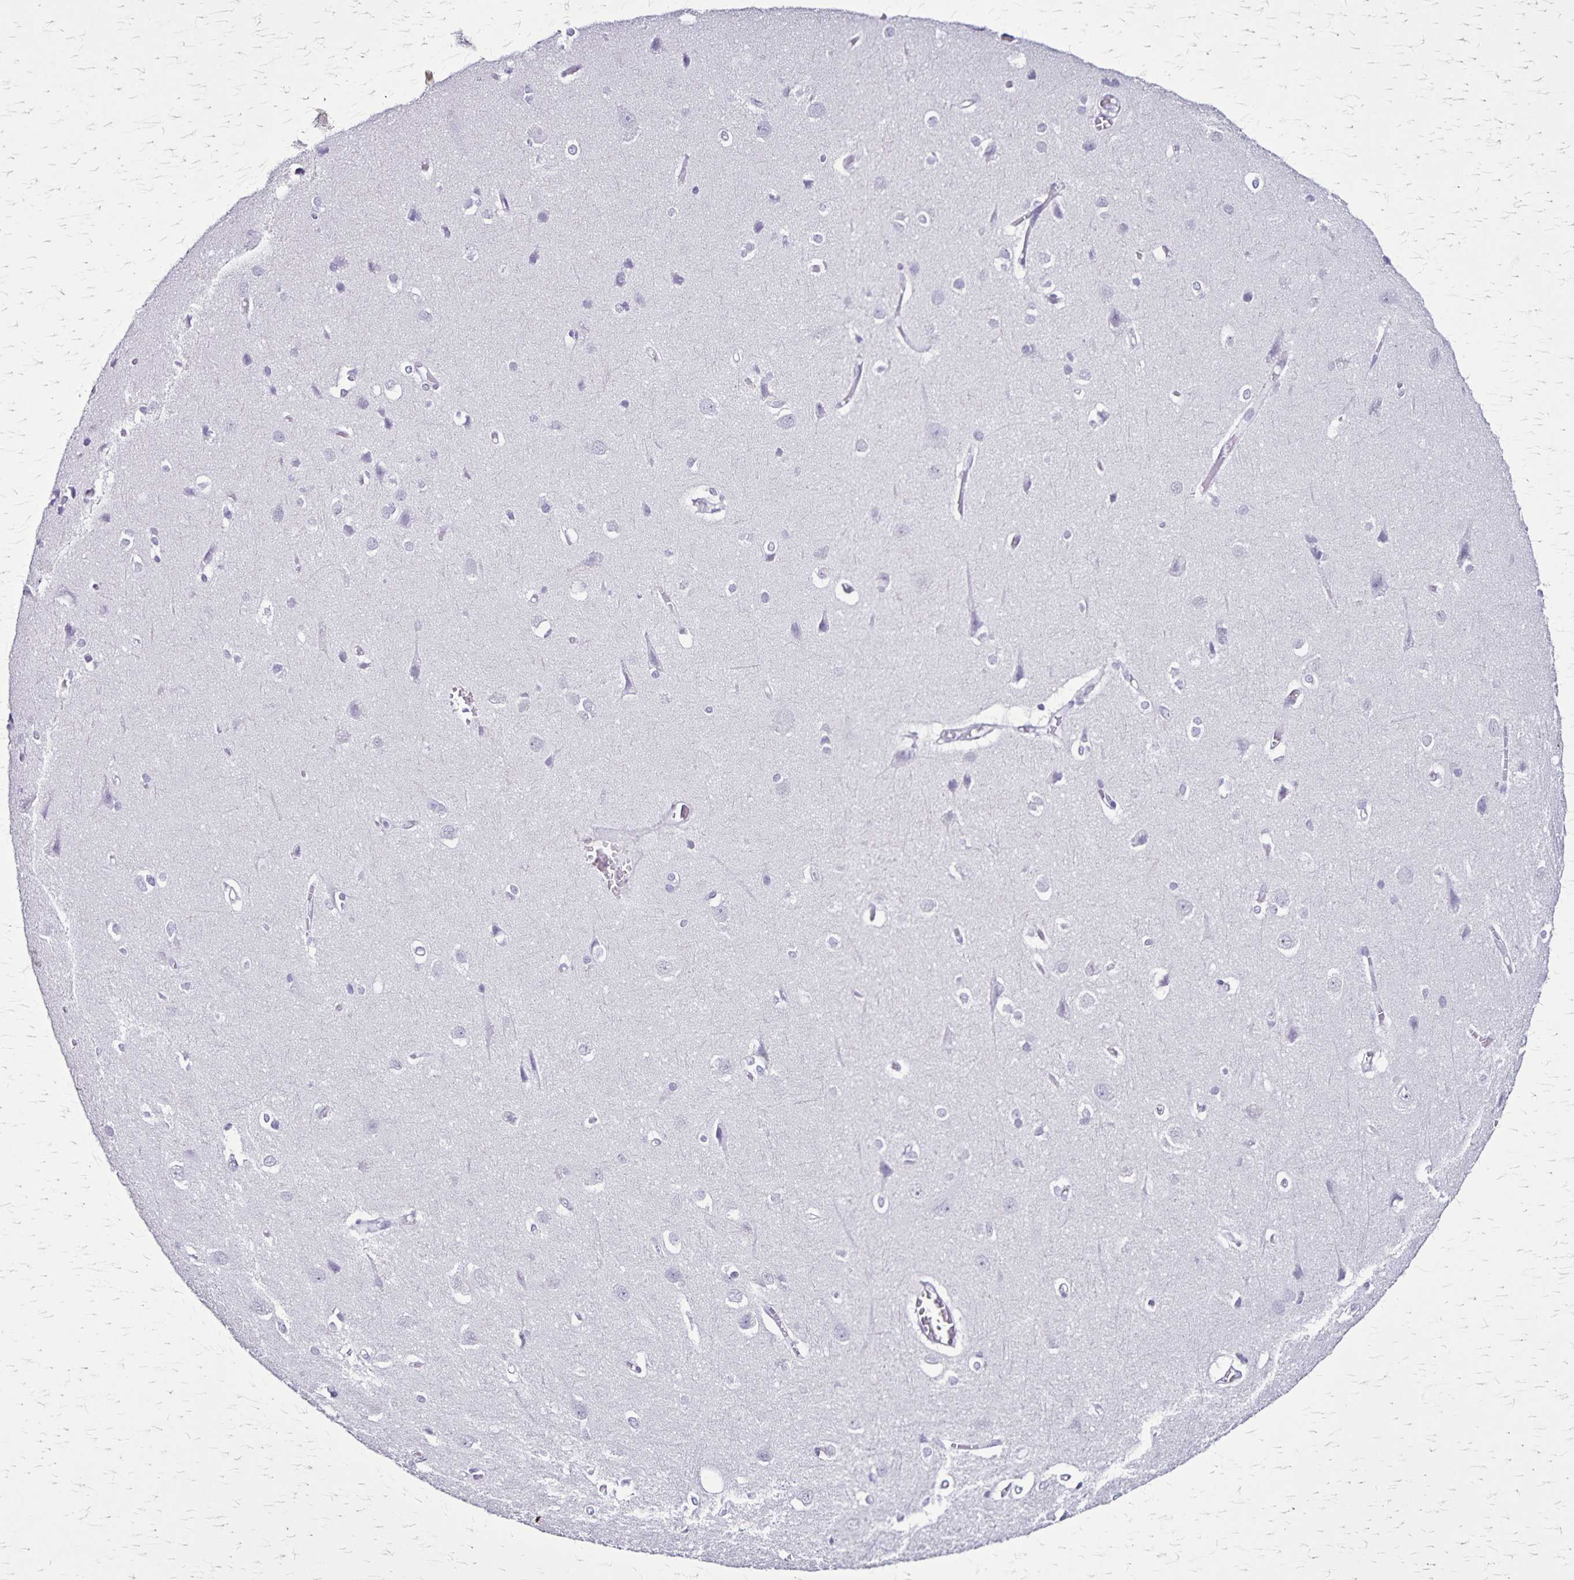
{"staining": {"intensity": "negative", "quantity": "none", "location": "none"}, "tissue": "cerebral cortex", "cell_type": "Endothelial cells", "image_type": "normal", "snomed": [{"axis": "morphology", "description": "Normal tissue, NOS"}, {"axis": "topography", "description": "Cerebral cortex"}], "caption": "The photomicrograph displays no significant positivity in endothelial cells of cerebral cortex. (IHC, brightfield microscopy, high magnification).", "gene": "KRT2", "patient": {"sex": "male", "age": 37}}